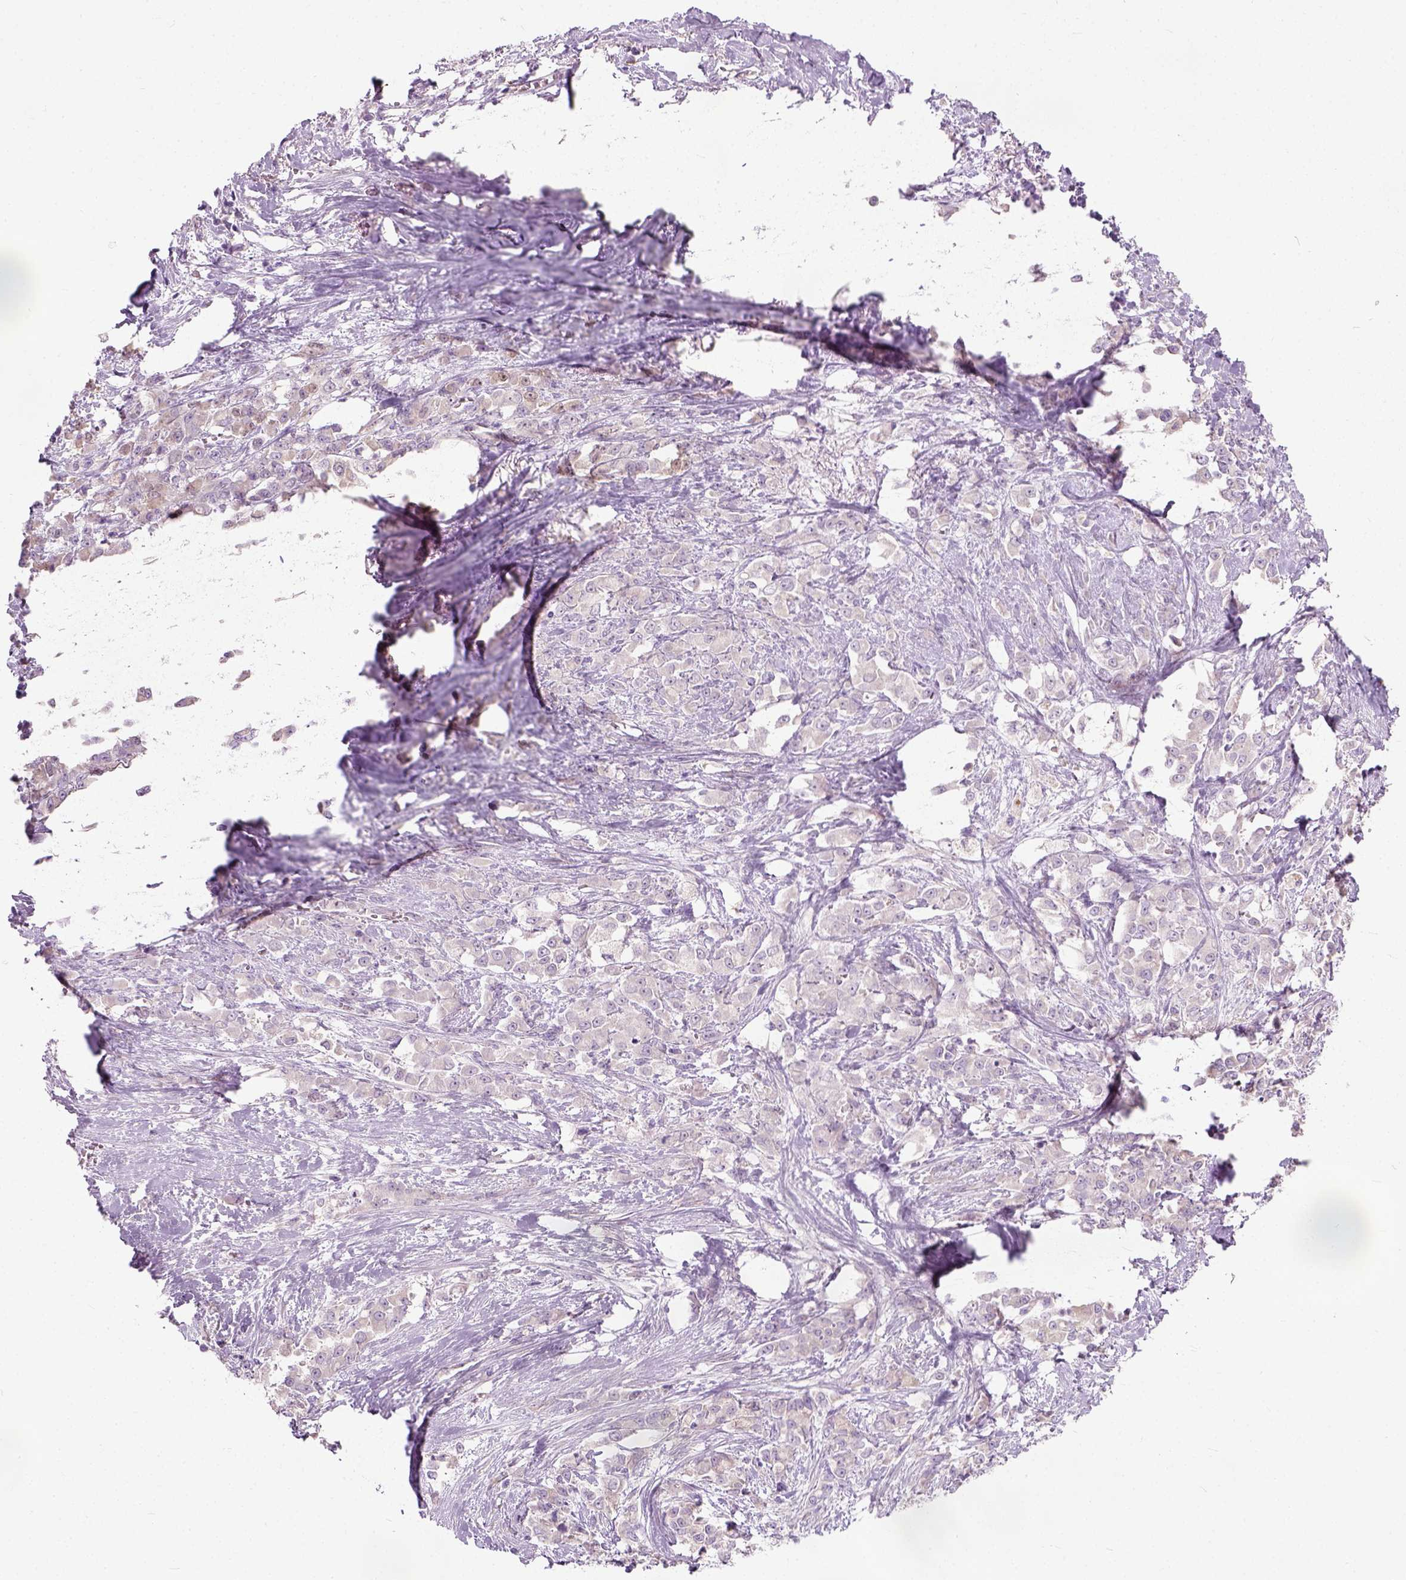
{"staining": {"intensity": "negative", "quantity": "none", "location": "none"}, "tissue": "stomach cancer", "cell_type": "Tumor cells", "image_type": "cancer", "snomed": [{"axis": "morphology", "description": "Adenocarcinoma, NOS"}, {"axis": "topography", "description": "Stomach"}], "caption": "Histopathology image shows no significant protein positivity in tumor cells of adenocarcinoma (stomach).", "gene": "TRIM72", "patient": {"sex": "female", "age": 76}}